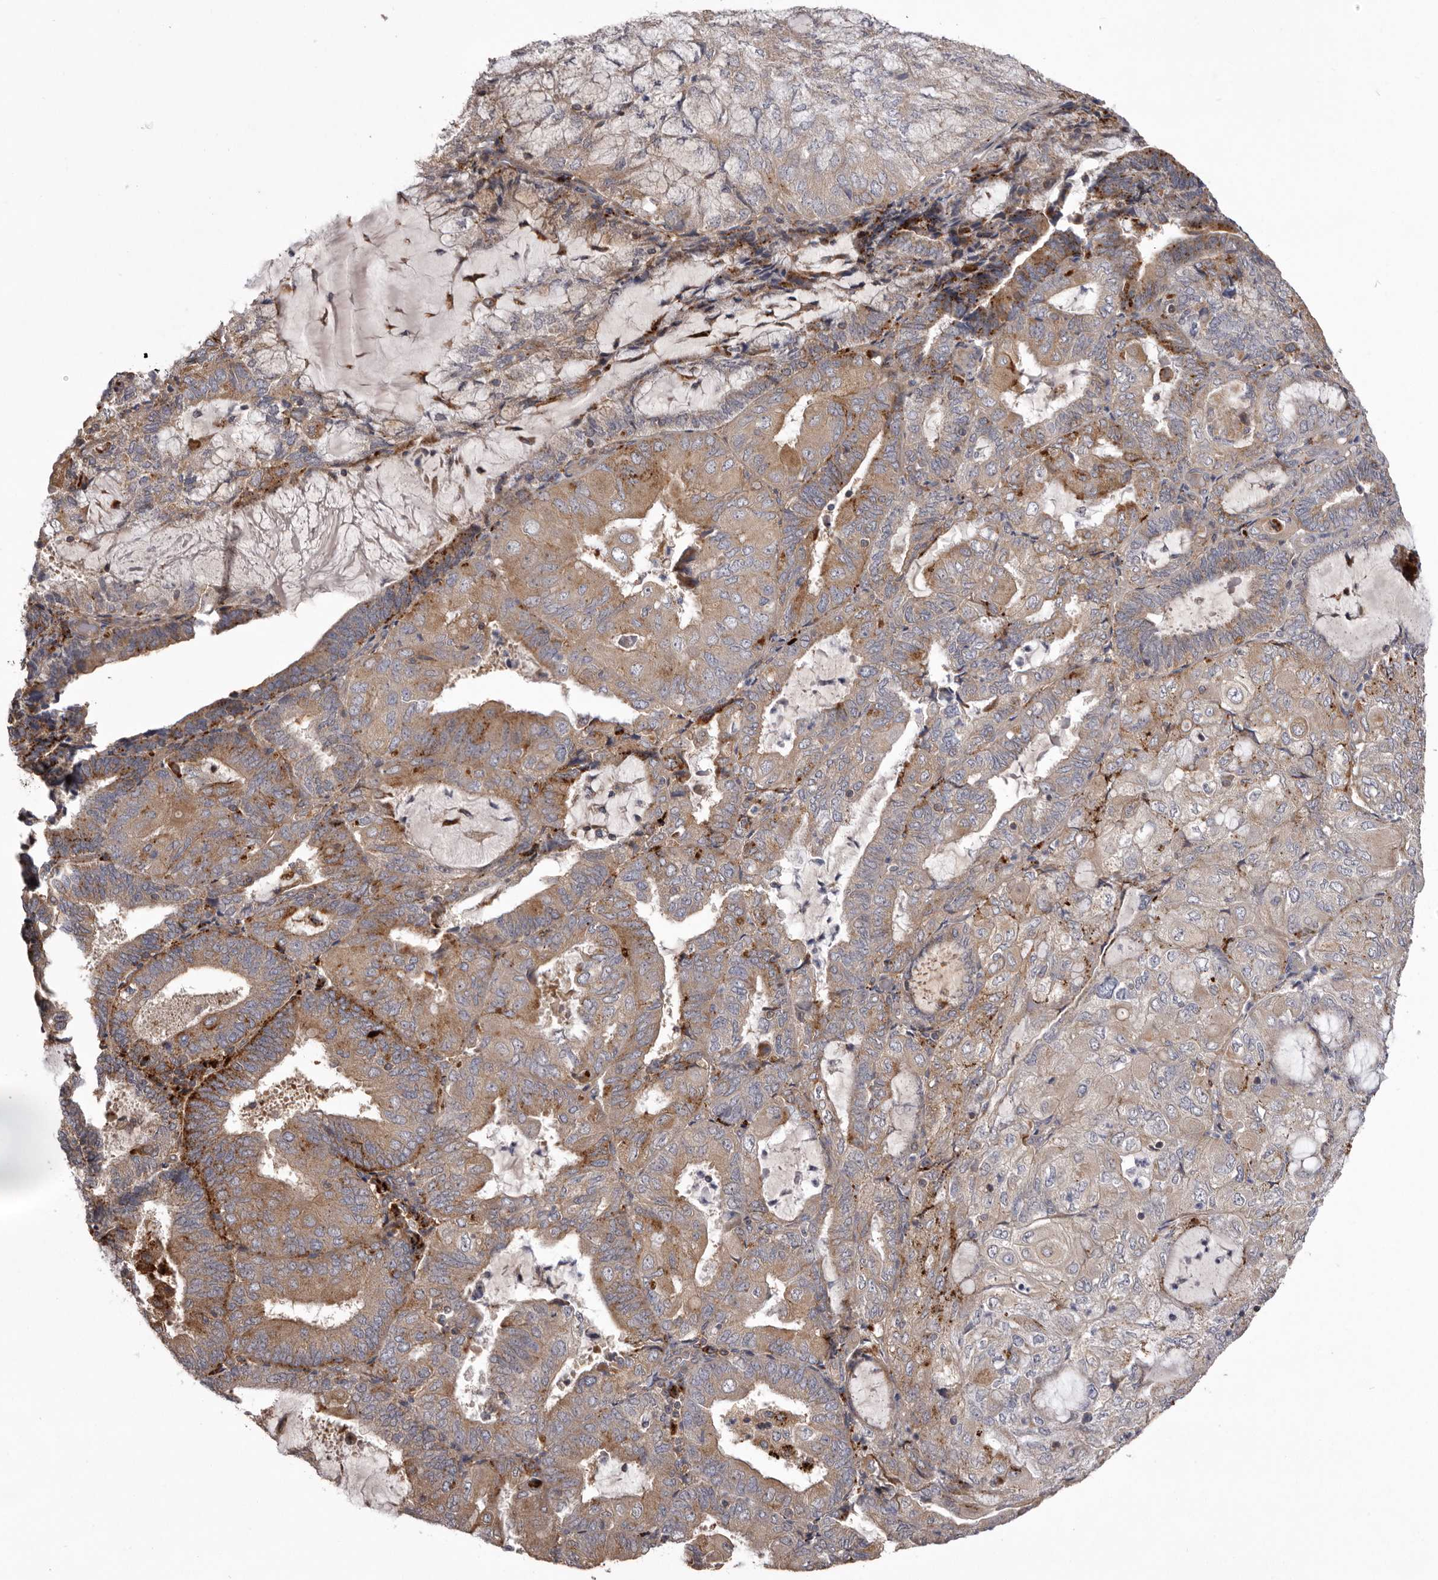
{"staining": {"intensity": "moderate", "quantity": "25%-75%", "location": "cytoplasmic/membranous"}, "tissue": "endometrial cancer", "cell_type": "Tumor cells", "image_type": "cancer", "snomed": [{"axis": "morphology", "description": "Adenocarcinoma, NOS"}, {"axis": "topography", "description": "Endometrium"}], "caption": "Adenocarcinoma (endometrial) stained for a protein displays moderate cytoplasmic/membranous positivity in tumor cells.", "gene": "WDR47", "patient": {"sex": "female", "age": 81}}